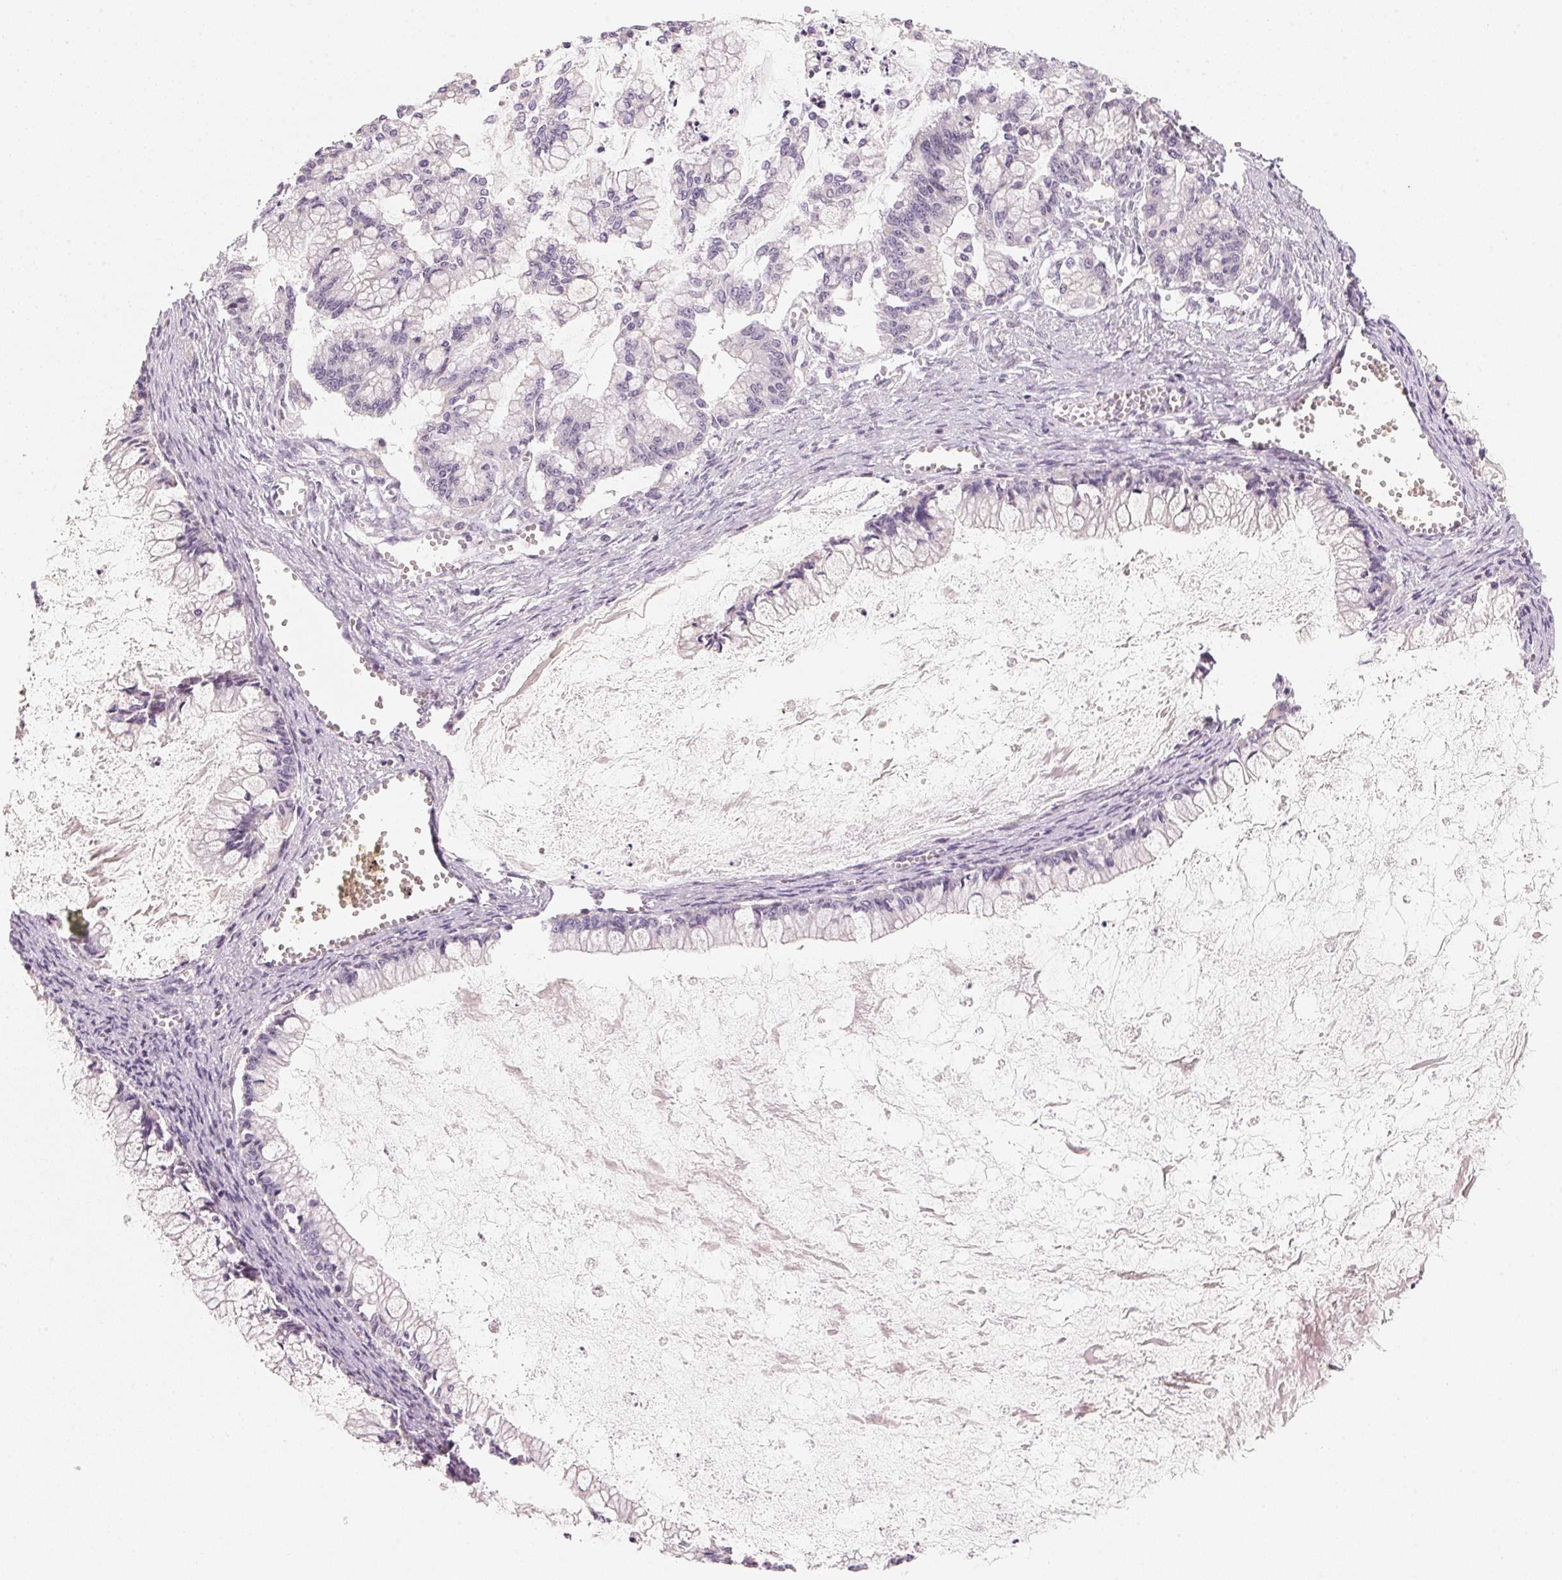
{"staining": {"intensity": "negative", "quantity": "none", "location": "none"}, "tissue": "ovarian cancer", "cell_type": "Tumor cells", "image_type": "cancer", "snomed": [{"axis": "morphology", "description": "Cystadenocarcinoma, mucinous, NOS"}, {"axis": "topography", "description": "Ovary"}], "caption": "This is a image of immunohistochemistry (IHC) staining of ovarian cancer, which shows no positivity in tumor cells. The staining is performed using DAB brown chromogen with nuclei counter-stained in using hematoxylin.", "gene": "ANKRD31", "patient": {"sex": "female", "age": 67}}